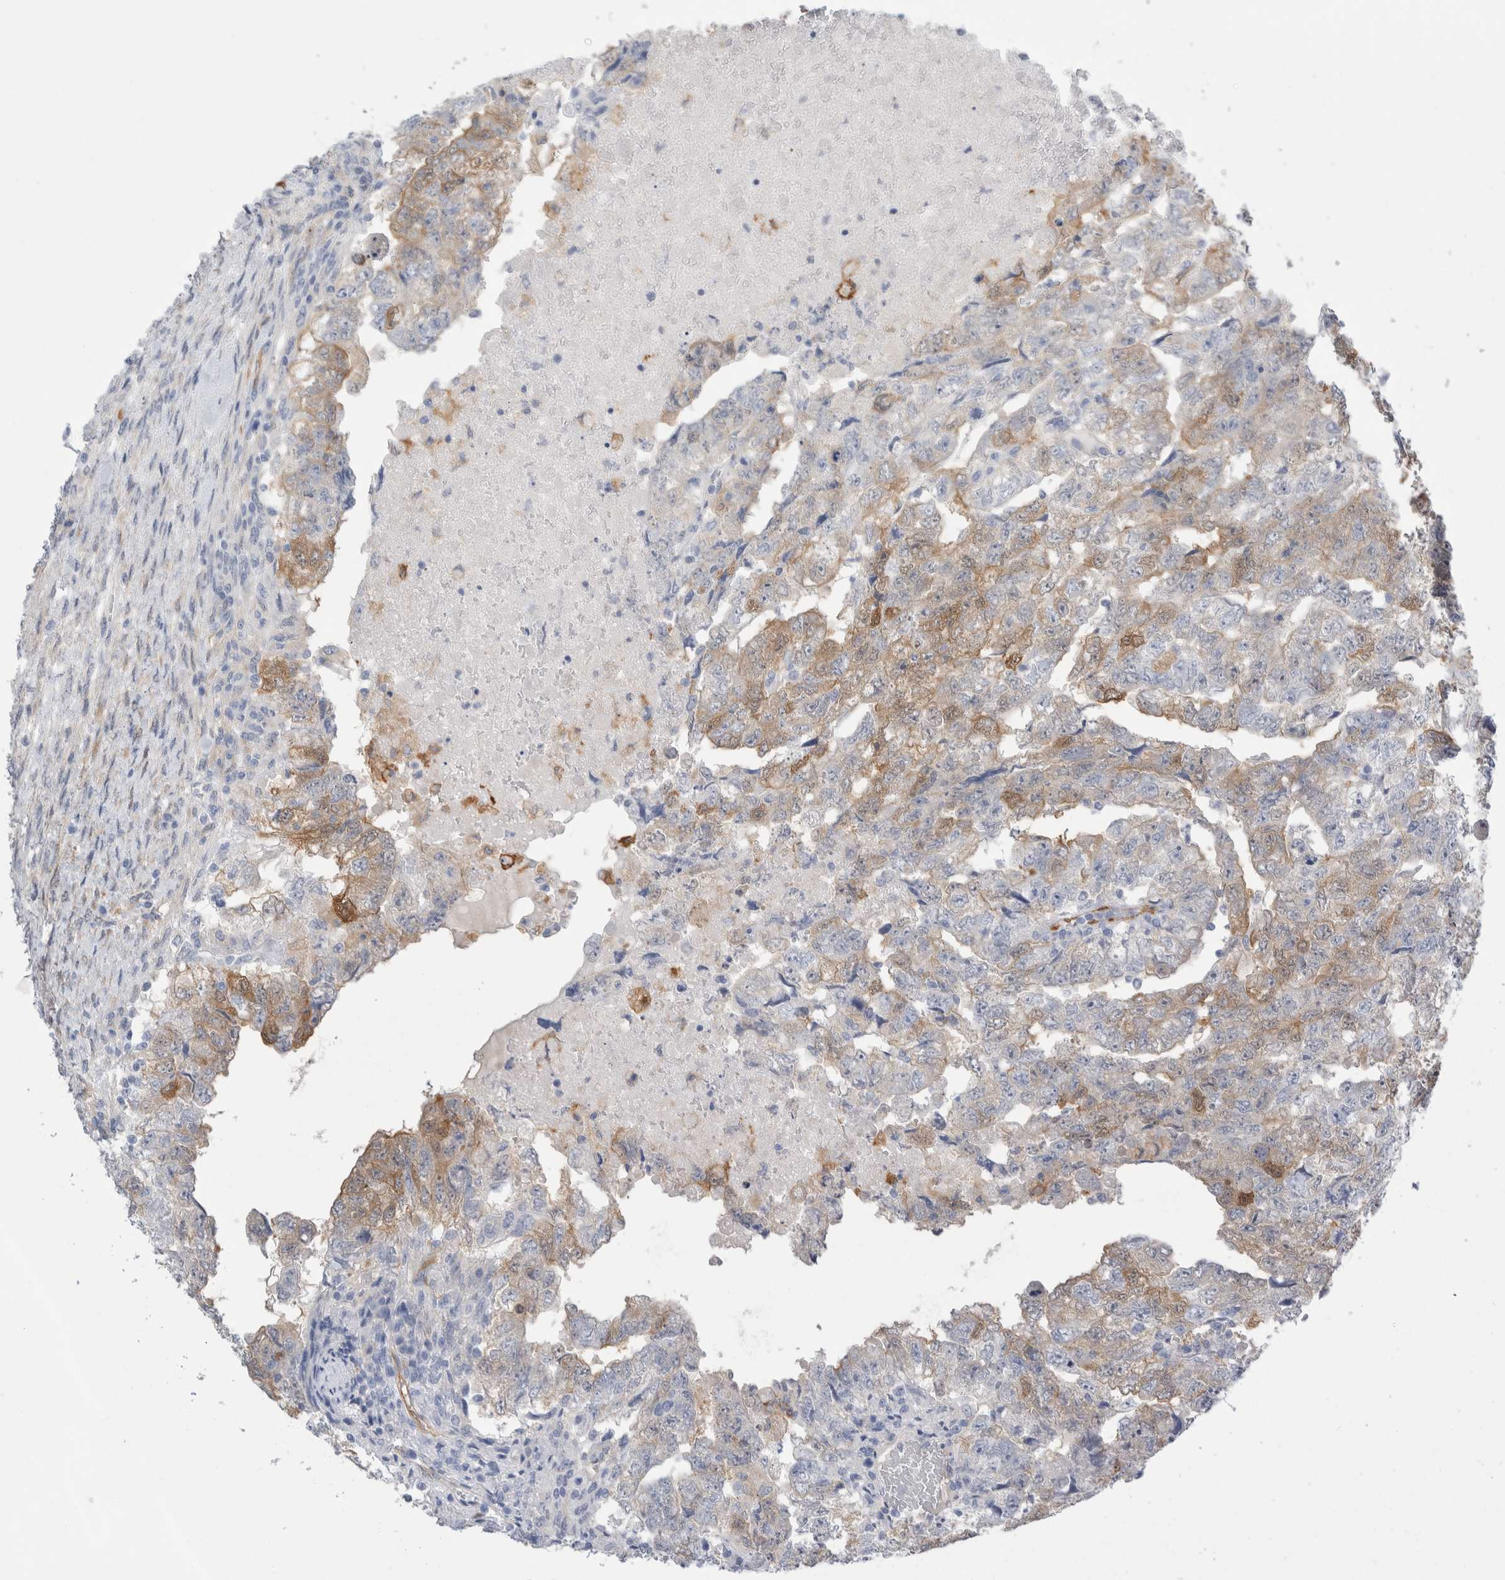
{"staining": {"intensity": "moderate", "quantity": ">75%", "location": "cytoplasmic/membranous"}, "tissue": "testis cancer", "cell_type": "Tumor cells", "image_type": "cancer", "snomed": [{"axis": "morphology", "description": "Carcinoma, Embryonal, NOS"}, {"axis": "topography", "description": "Testis"}], "caption": "Protein analysis of testis embryonal carcinoma tissue reveals moderate cytoplasmic/membranous positivity in approximately >75% of tumor cells.", "gene": "NAPEPLD", "patient": {"sex": "male", "age": 36}}